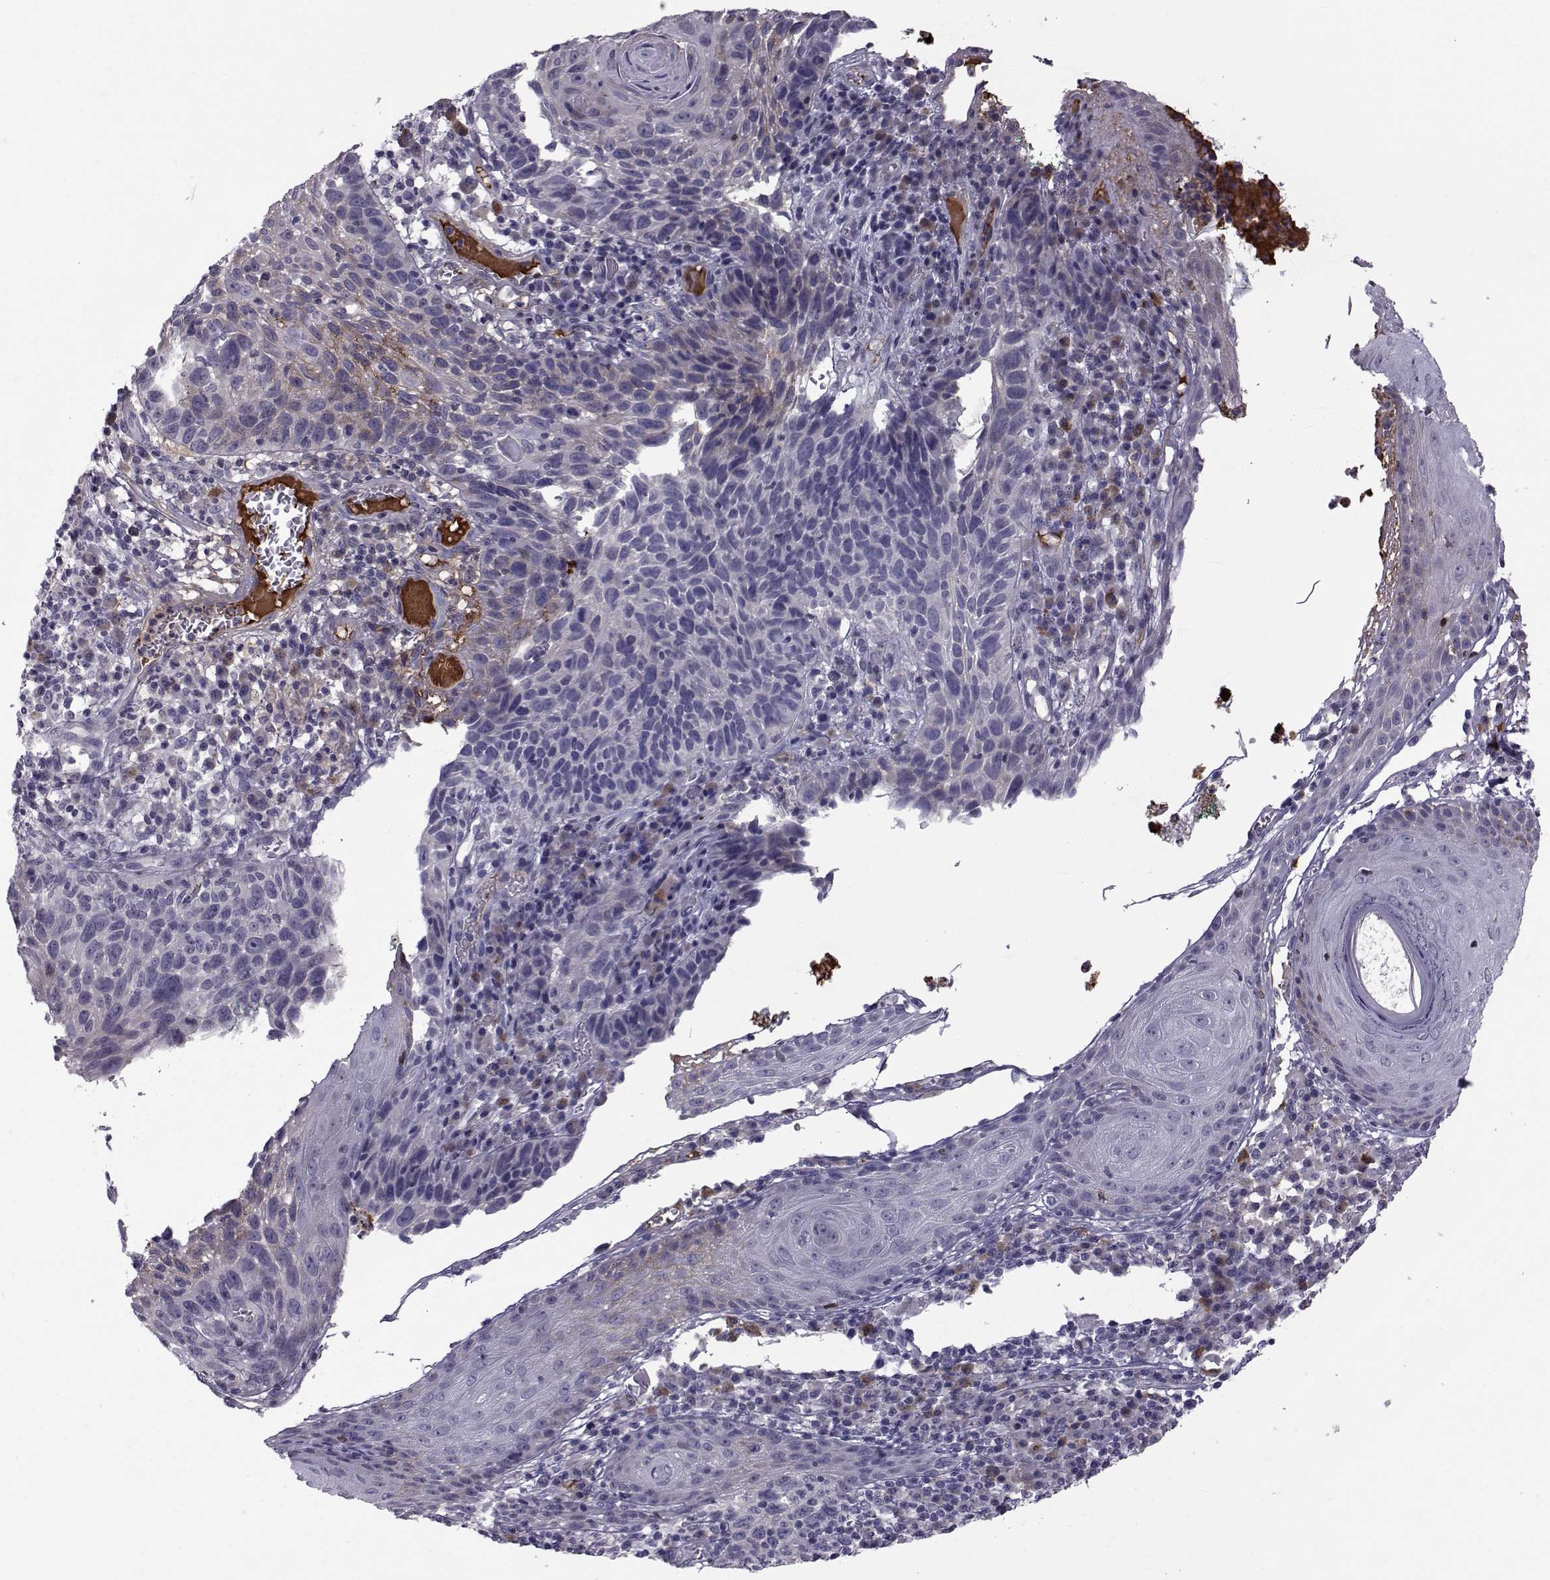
{"staining": {"intensity": "negative", "quantity": "none", "location": "none"}, "tissue": "skin cancer", "cell_type": "Tumor cells", "image_type": "cancer", "snomed": [{"axis": "morphology", "description": "Squamous cell carcinoma, NOS"}, {"axis": "topography", "description": "Skin"}], "caption": "Tumor cells show no significant protein expression in skin cancer.", "gene": "TNFRSF11B", "patient": {"sex": "male", "age": 92}}